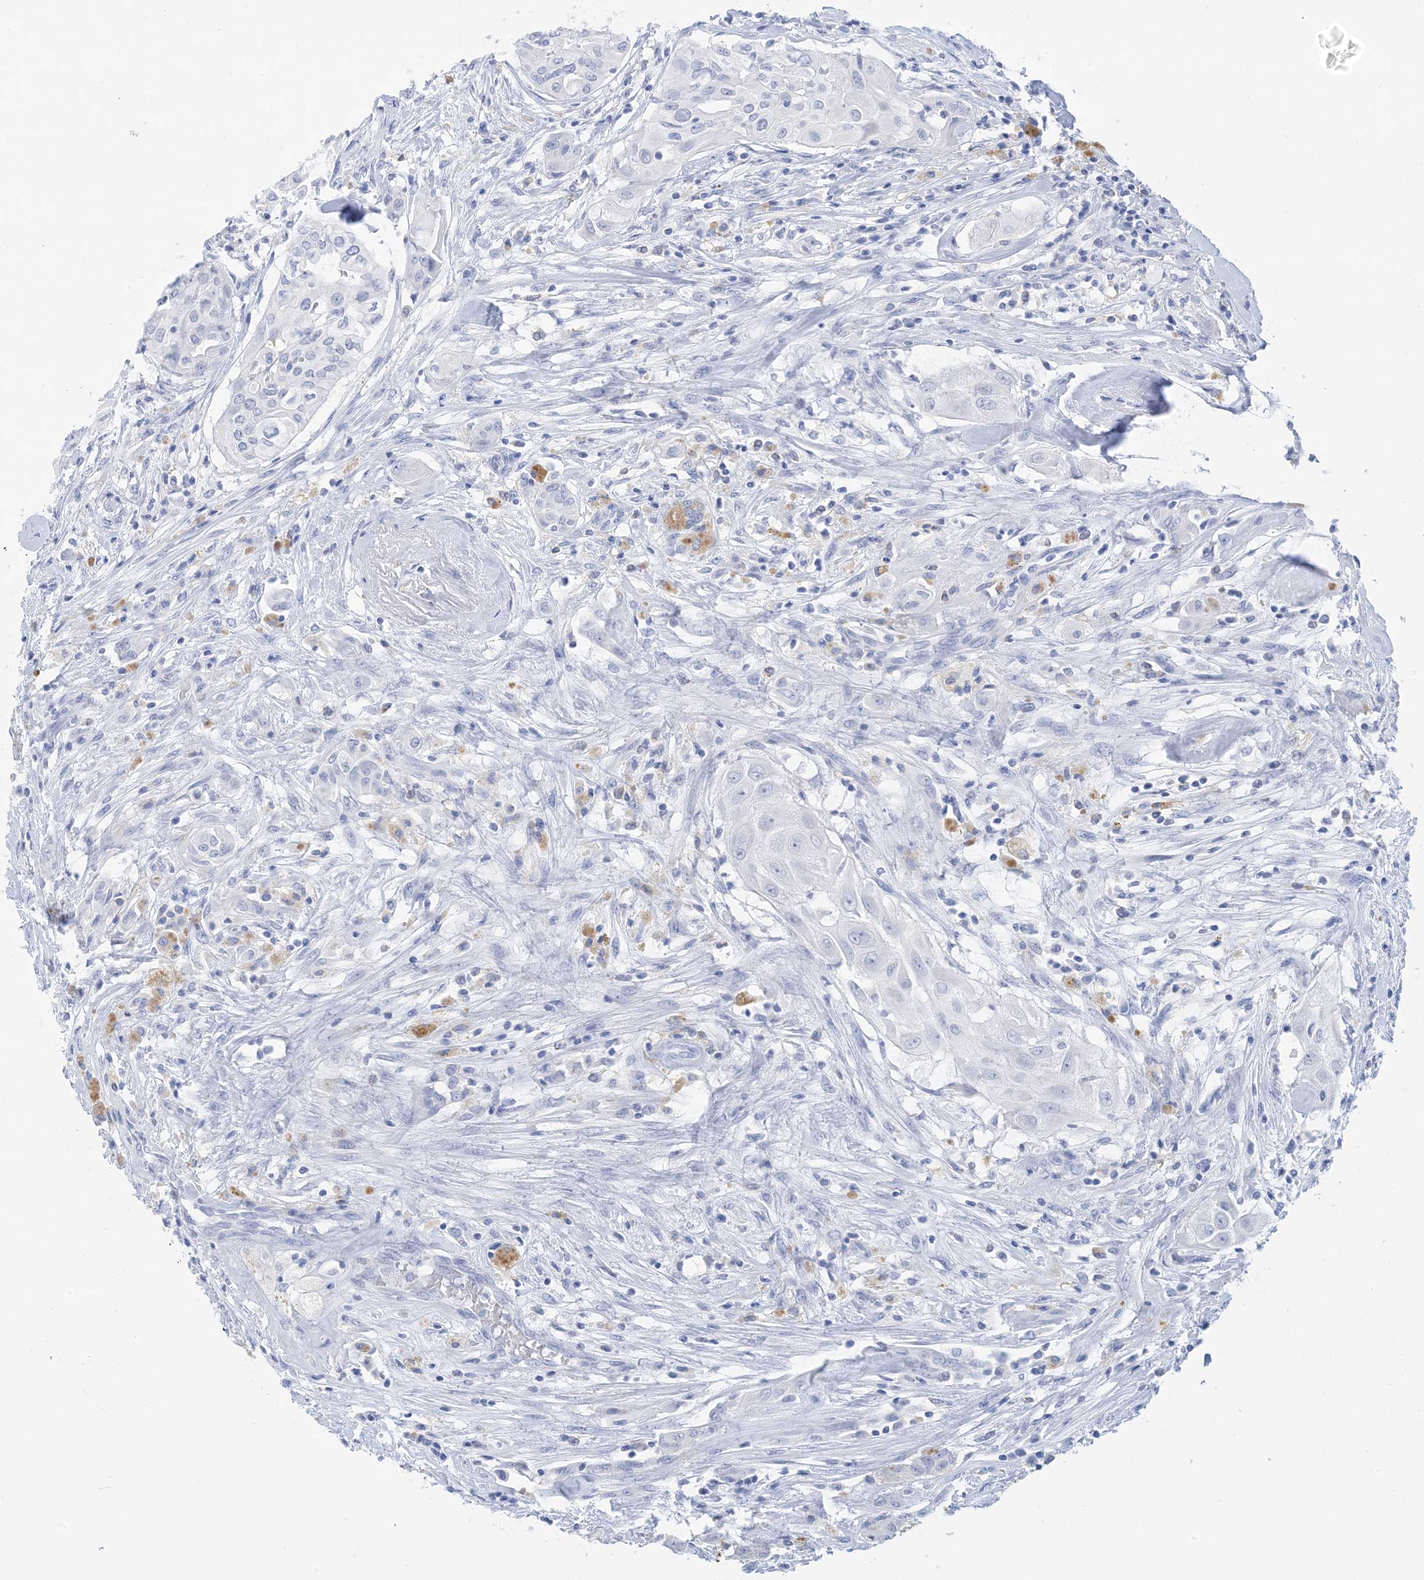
{"staining": {"intensity": "negative", "quantity": "none", "location": "none"}, "tissue": "thyroid cancer", "cell_type": "Tumor cells", "image_type": "cancer", "snomed": [{"axis": "morphology", "description": "Papillary adenocarcinoma, NOS"}, {"axis": "topography", "description": "Thyroid gland"}], "caption": "Thyroid cancer stained for a protein using immunohistochemistry demonstrates no positivity tumor cells.", "gene": "SH3YL1", "patient": {"sex": "female", "age": 59}}